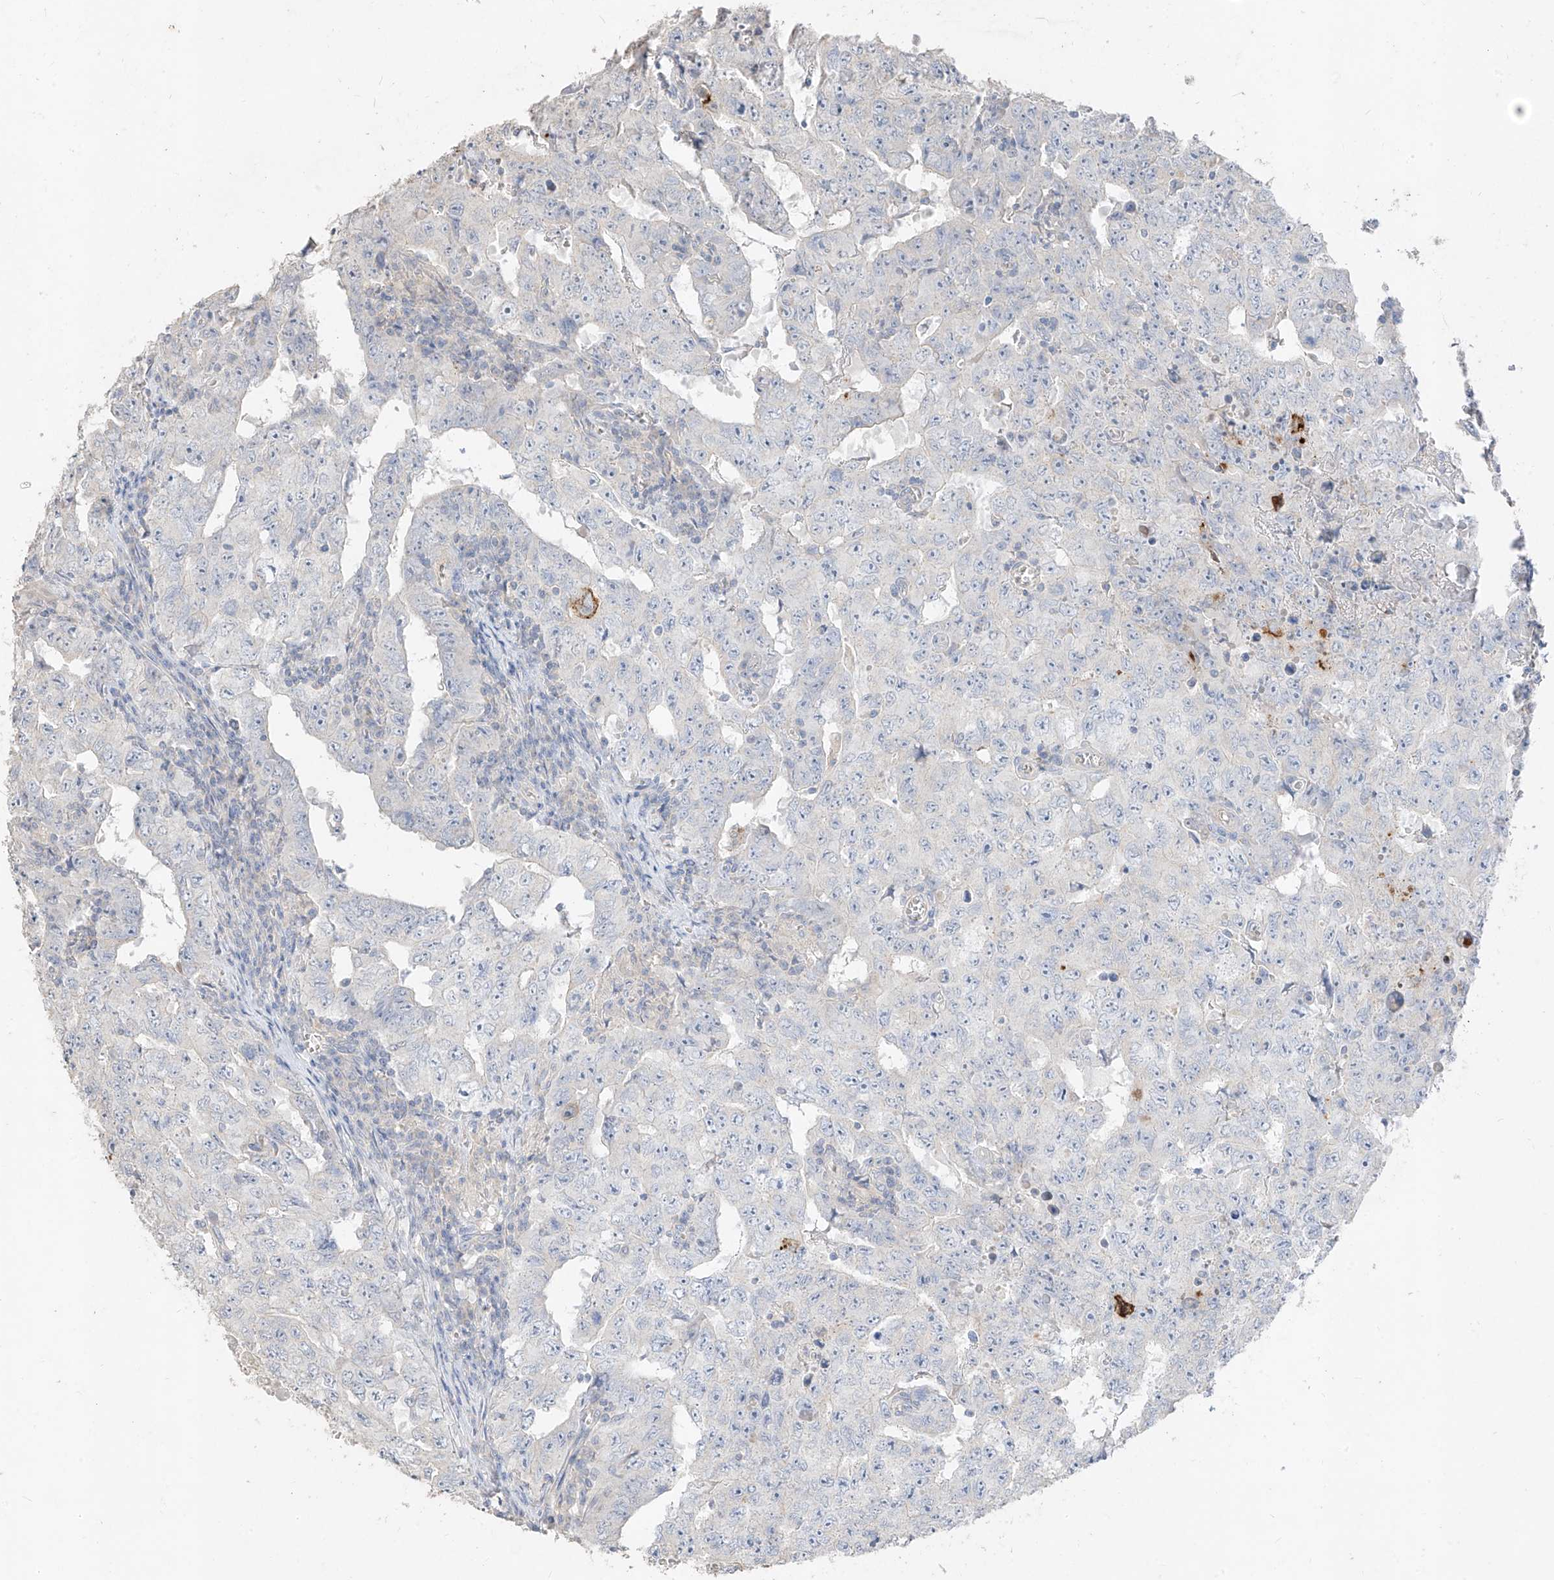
{"staining": {"intensity": "negative", "quantity": "none", "location": "none"}, "tissue": "testis cancer", "cell_type": "Tumor cells", "image_type": "cancer", "snomed": [{"axis": "morphology", "description": "Carcinoma, Embryonal, NOS"}, {"axis": "topography", "description": "Testis"}], "caption": "The photomicrograph exhibits no significant positivity in tumor cells of embryonal carcinoma (testis).", "gene": "ZZEF1", "patient": {"sex": "male", "age": 26}}